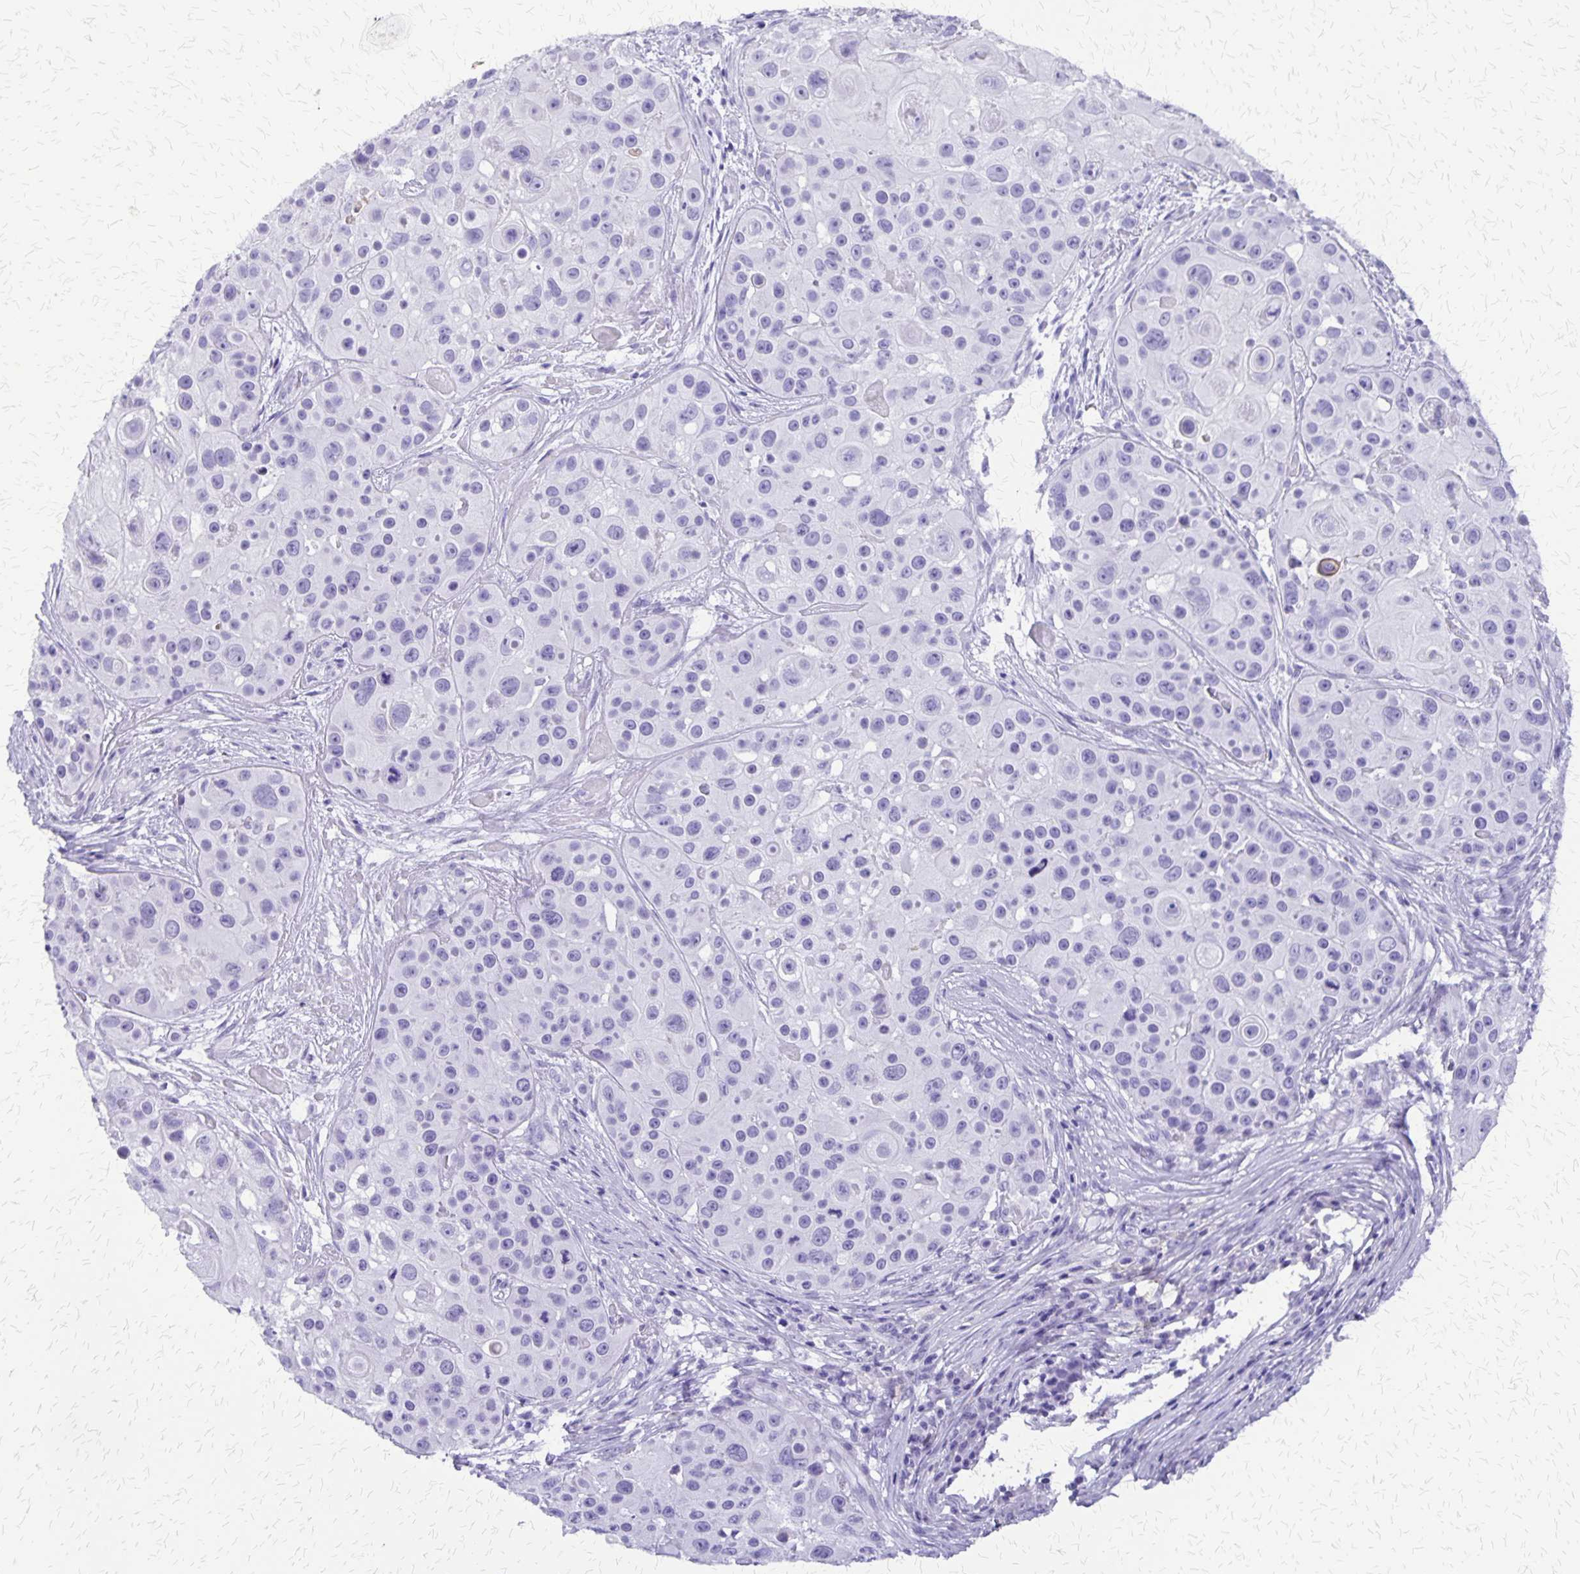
{"staining": {"intensity": "negative", "quantity": "none", "location": "none"}, "tissue": "skin cancer", "cell_type": "Tumor cells", "image_type": "cancer", "snomed": [{"axis": "morphology", "description": "Squamous cell carcinoma, NOS"}, {"axis": "topography", "description": "Skin"}], "caption": "Protein analysis of squamous cell carcinoma (skin) demonstrates no significant staining in tumor cells.", "gene": "SLC13A2", "patient": {"sex": "male", "age": 92}}